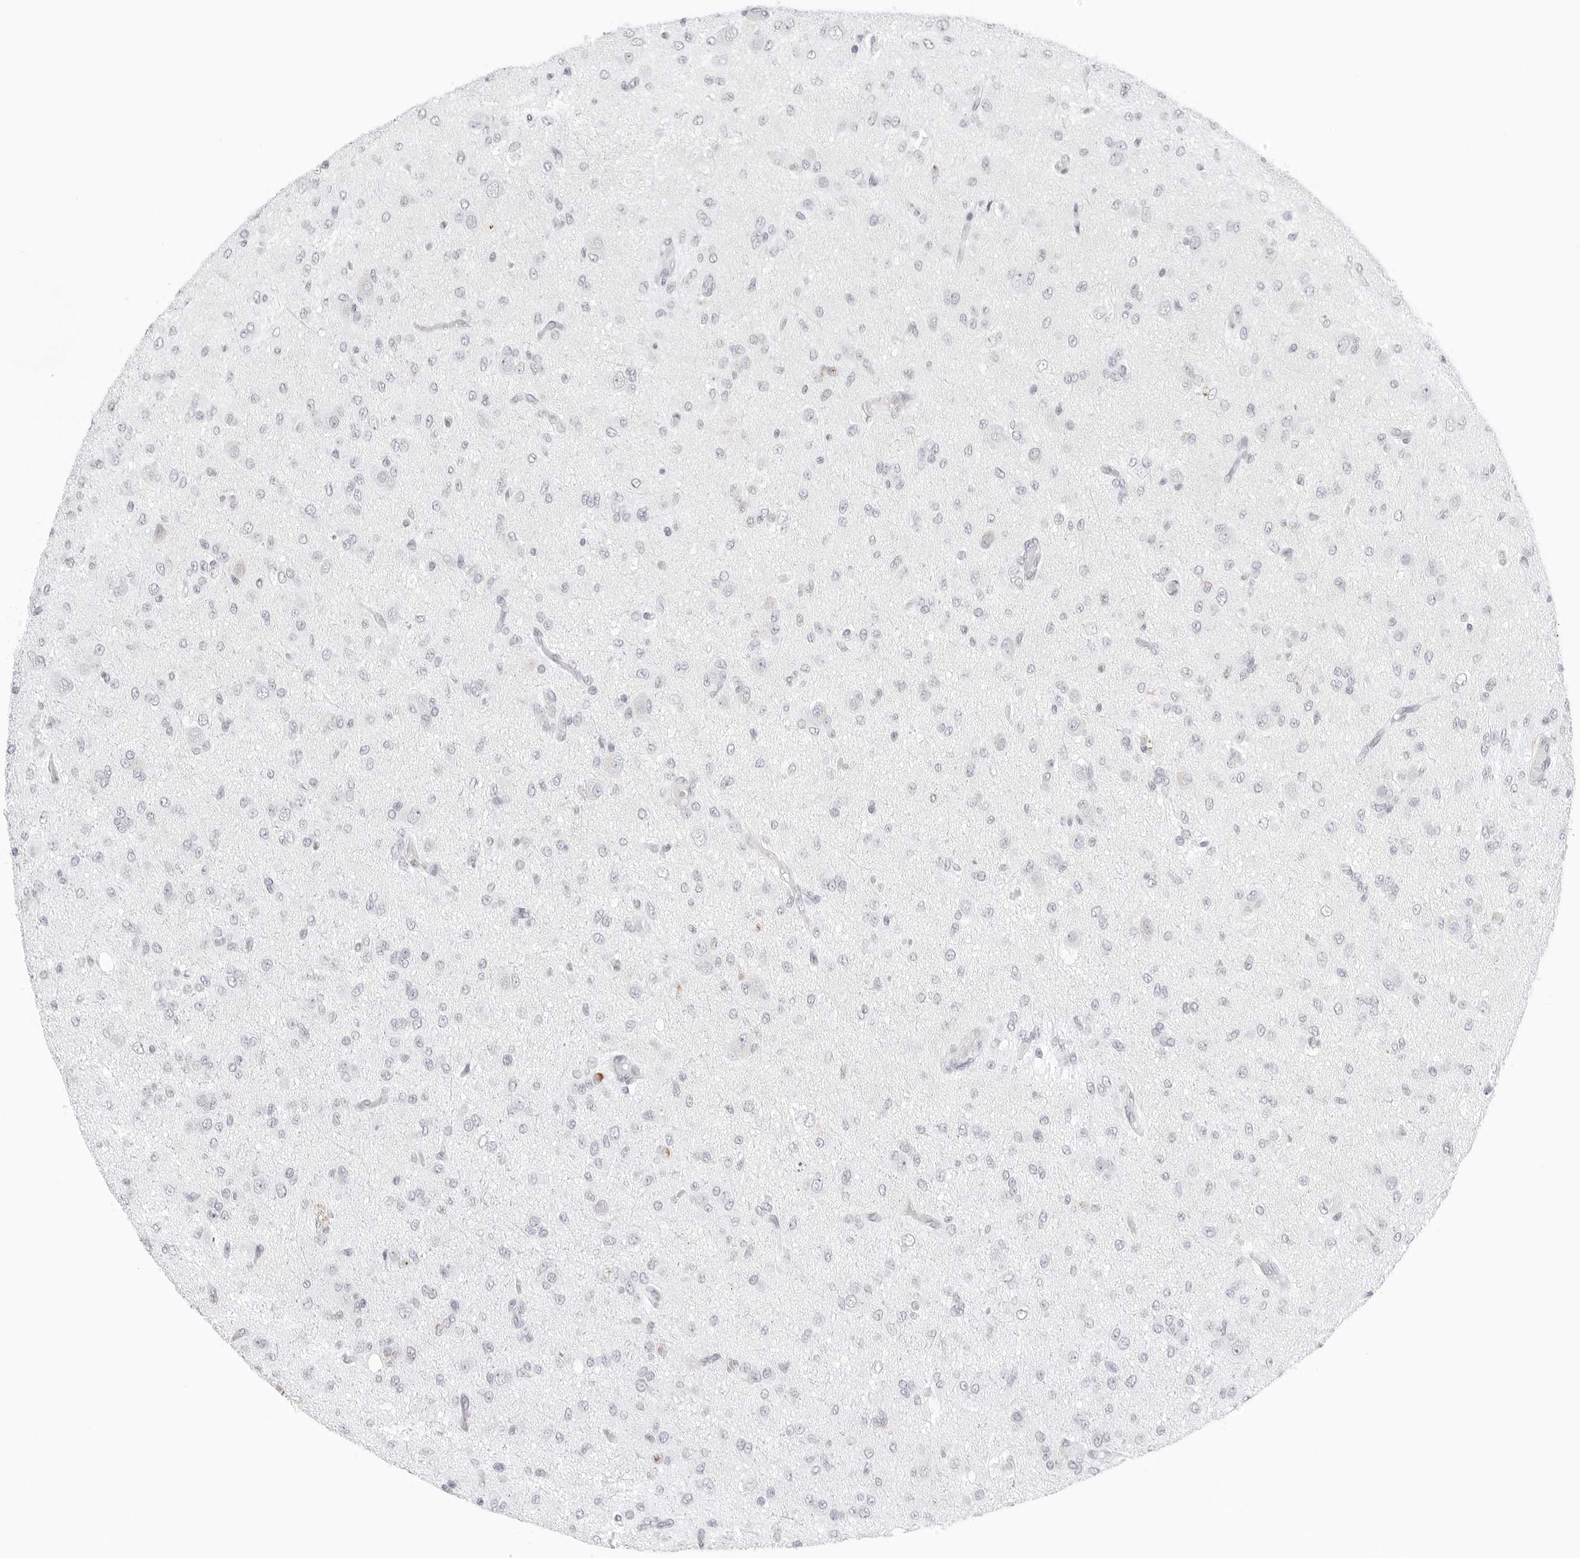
{"staining": {"intensity": "negative", "quantity": "none", "location": "none"}, "tissue": "glioma", "cell_type": "Tumor cells", "image_type": "cancer", "snomed": [{"axis": "morphology", "description": "Glioma, malignant, High grade"}, {"axis": "topography", "description": "Brain"}], "caption": "An image of human glioma is negative for staining in tumor cells. The staining was performed using DAB to visualize the protein expression in brown, while the nuclei were stained in blue with hematoxylin (Magnification: 20x).", "gene": "RPS6KC1", "patient": {"sex": "female", "age": 59}}